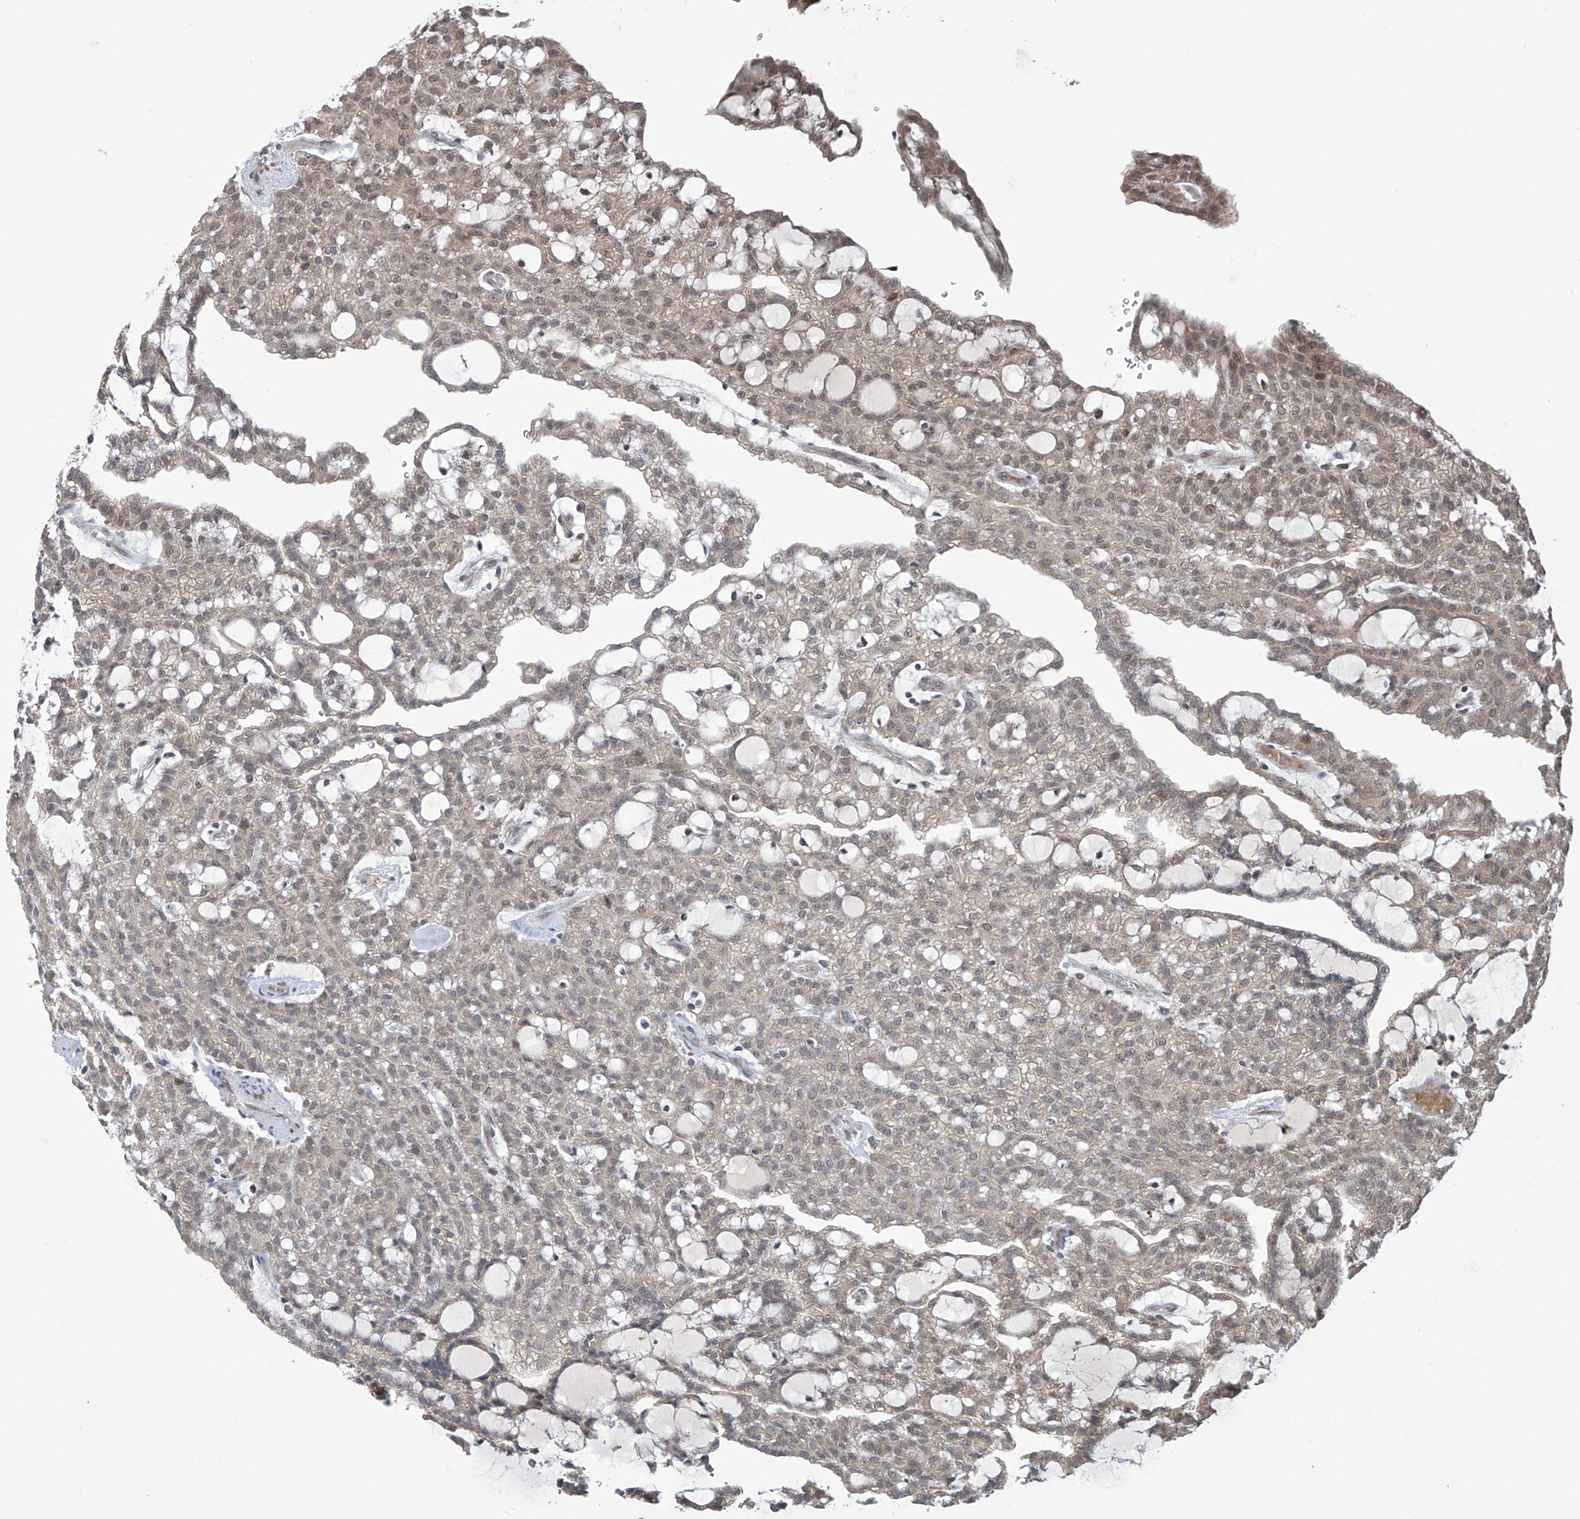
{"staining": {"intensity": "weak", "quantity": "25%-75%", "location": "cytoplasmic/membranous,nuclear"}, "tissue": "renal cancer", "cell_type": "Tumor cells", "image_type": "cancer", "snomed": [{"axis": "morphology", "description": "Adenocarcinoma, NOS"}, {"axis": "topography", "description": "Kidney"}], "caption": "This photomicrograph exhibits renal cancer (adenocarcinoma) stained with IHC to label a protein in brown. The cytoplasmic/membranous and nuclear of tumor cells show weak positivity for the protein. Nuclei are counter-stained blue.", "gene": "ABHD13", "patient": {"sex": "male", "age": 63}}